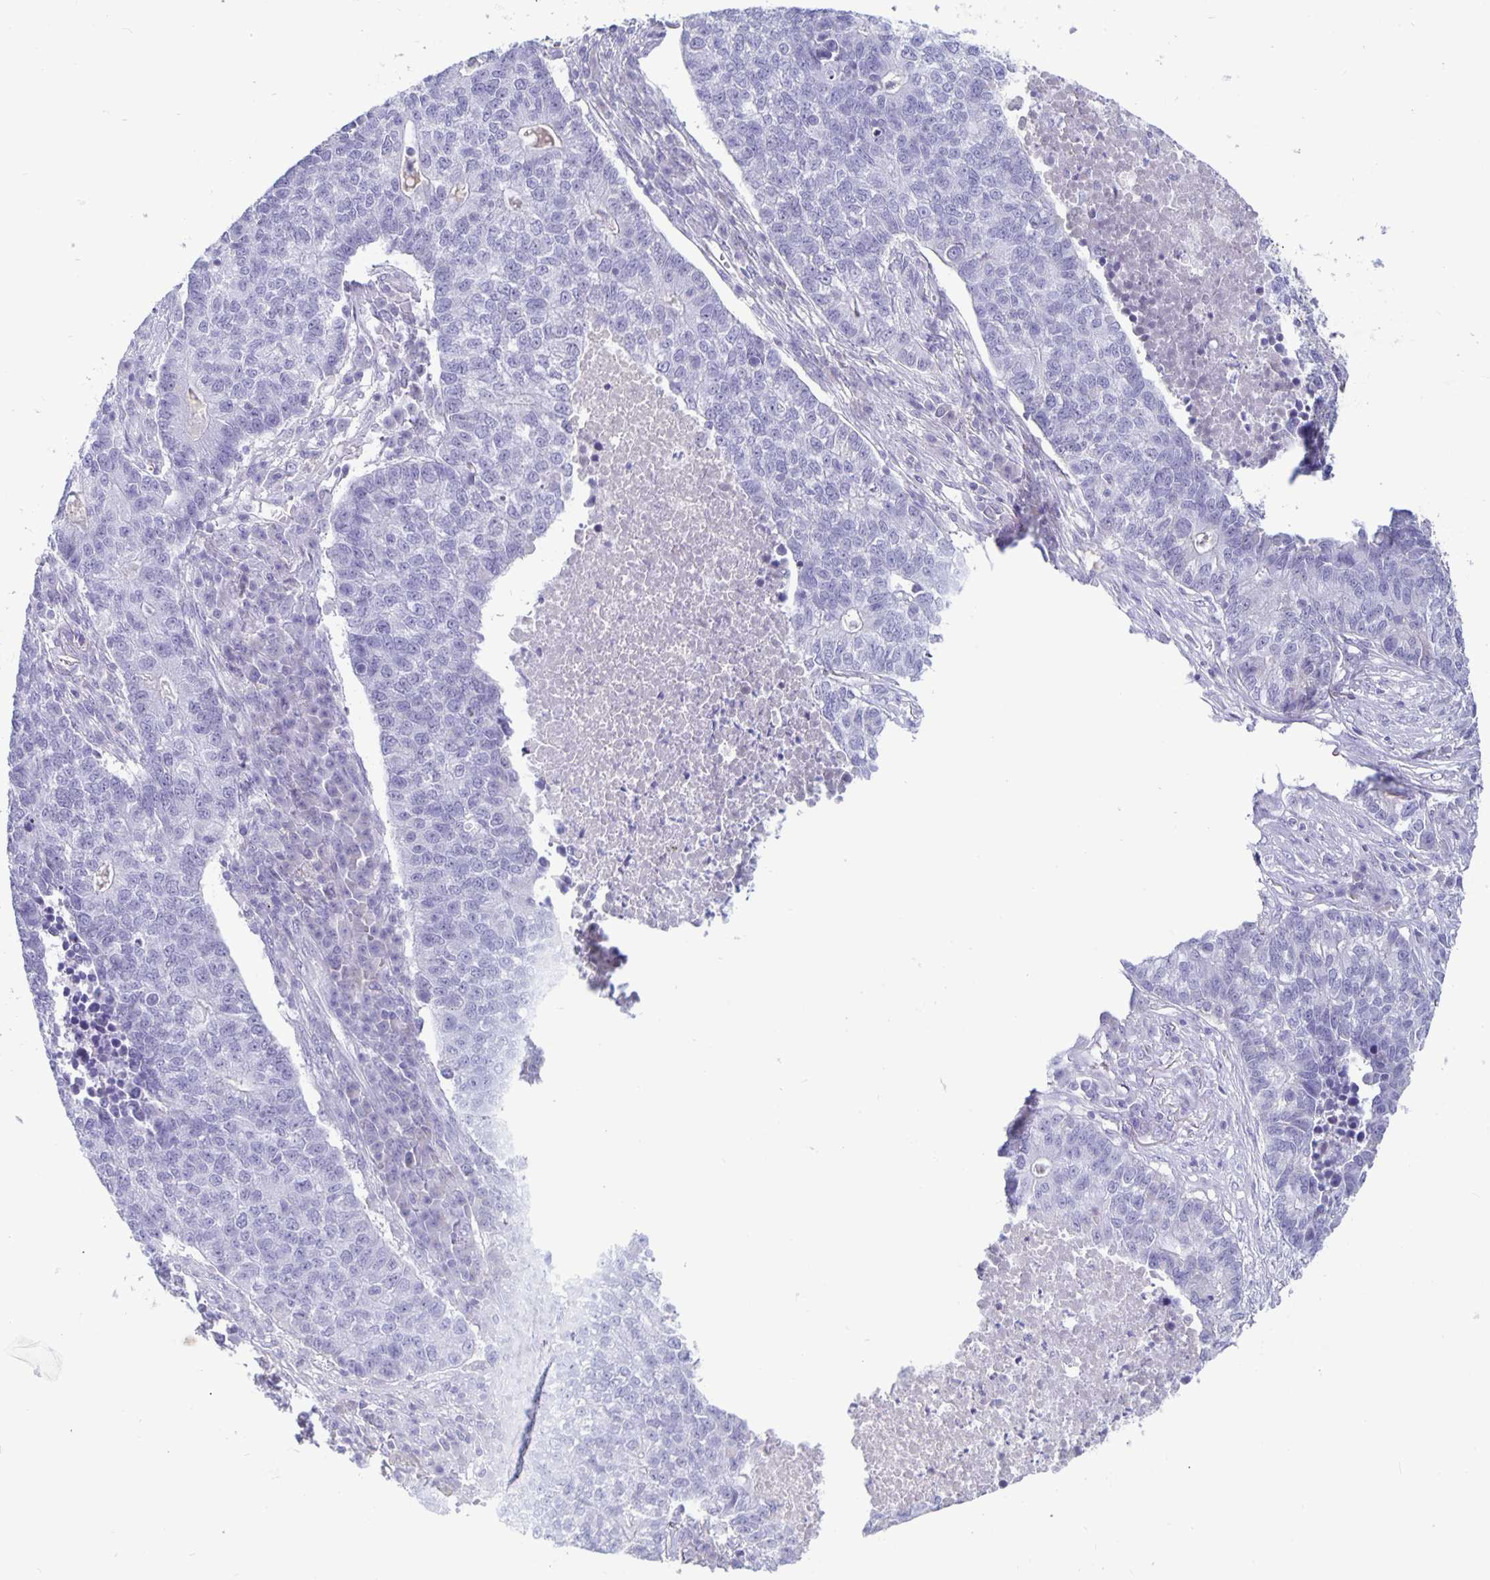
{"staining": {"intensity": "negative", "quantity": "none", "location": "none"}, "tissue": "lung cancer", "cell_type": "Tumor cells", "image_type": "cancer", "snomed": [{"axis": "morphology", "description": "Adenocarcinoma, NOS"}, {"axis": "topography", "description": "Lung"}], "caption": "Immunohistochemistry (IHC) image of neoplastic tissue: human lung cancer stained with DAB reveals no significant protein expression in tumor cells.", "gene": "BPIFA3", "patient": {"sex": "male", "age": 57}}